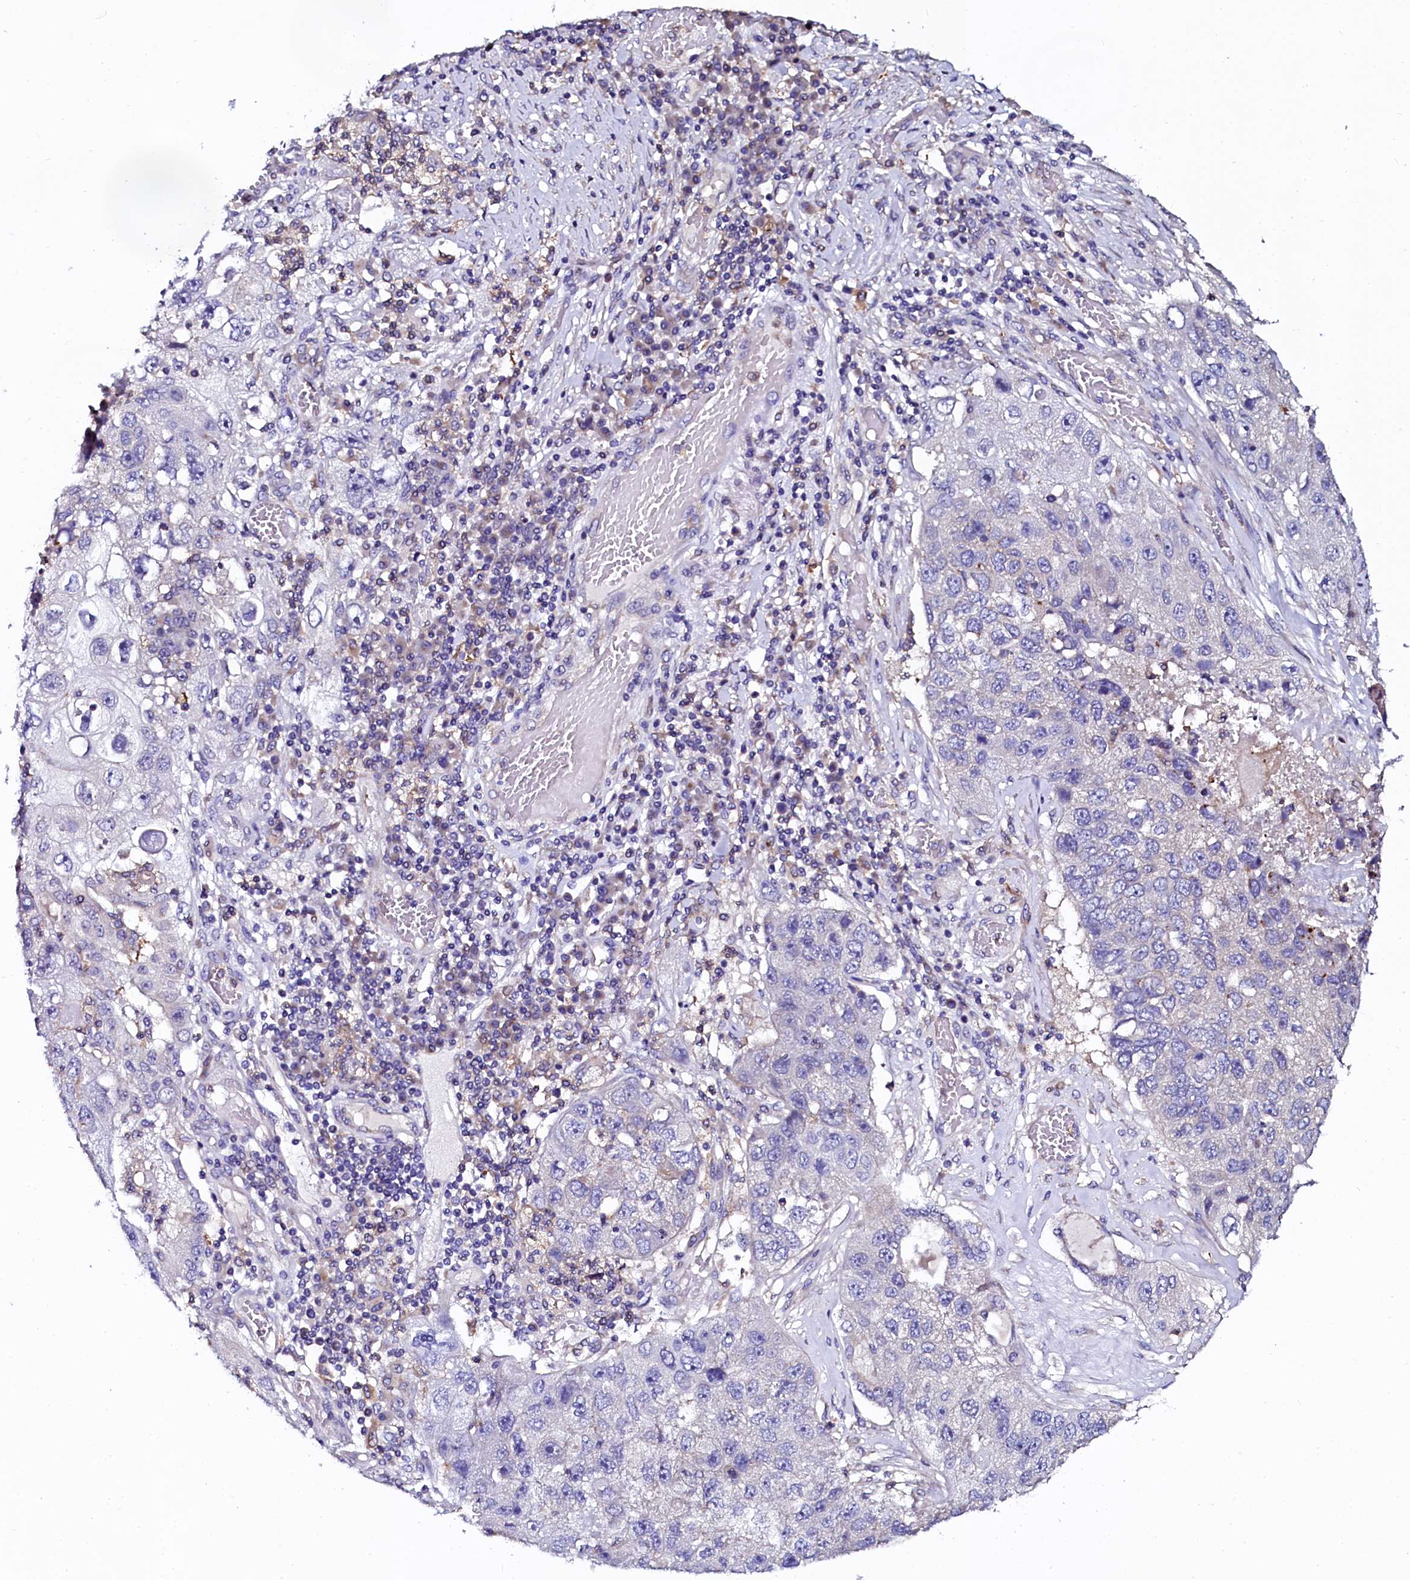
{"staining": {"intensity": "negative", "quantity": "none", "location": "none"}, "tissue": "lung cancer", "cell_type": "Tumor cells", "image_type": "cancer", "snomed": [{"axis": "morphology", "description": "Squamous cell carcinoma, NOS"}, {"axis": "topography", "description": "Lung"}], "caption": "Histopathology image shows no protein positivity in tumor cells of lung squamous cell carcinoma tissue. (DAB immunohistochemistry (IHC) visualized using brightfield microscopy, high magnification).", "gene": "OTOL1", "patient": {"sex": "male", "age": 61}}